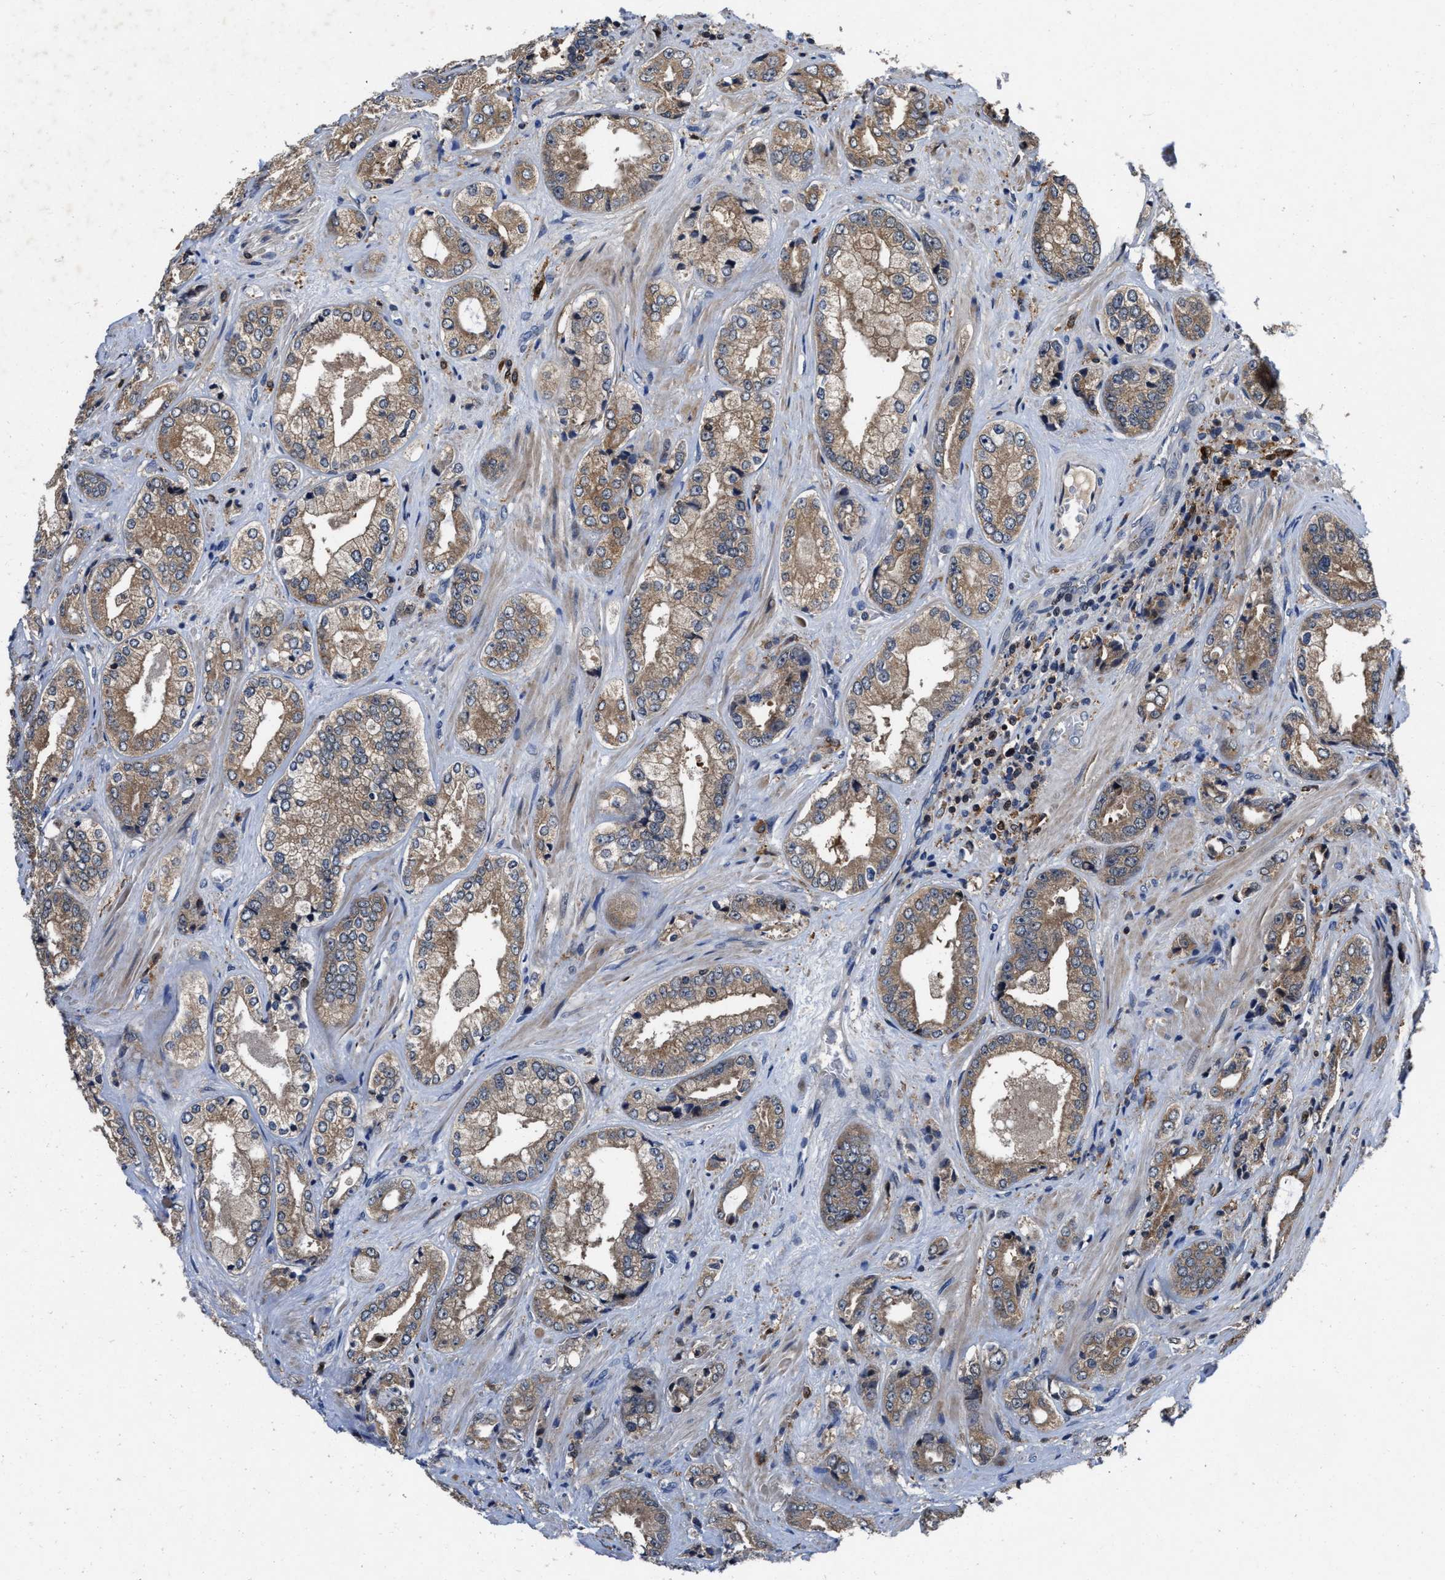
{"staining": {"intensity": "moderate", "quantity": ">75%", "location": "cytoplasmic/membranous"}, "tissue": "prostate cancer", "cell_type": "Tumor cells", "image_type": "cancer", "snomed": [{"axis": "morphology", "description": "Adenocarcinoma, High grade"}, {"axis": "topography", "description": "Prostate"}], "caption": "Human adenocarcinoma (high-grade) (prostate) stained with a brown dye shows moderate cytoplasmic/membranous positive positivity in approximately >75% of tumor cells.", "gene": "RGS10", "patient": {"sex": "male", "age": 61}}